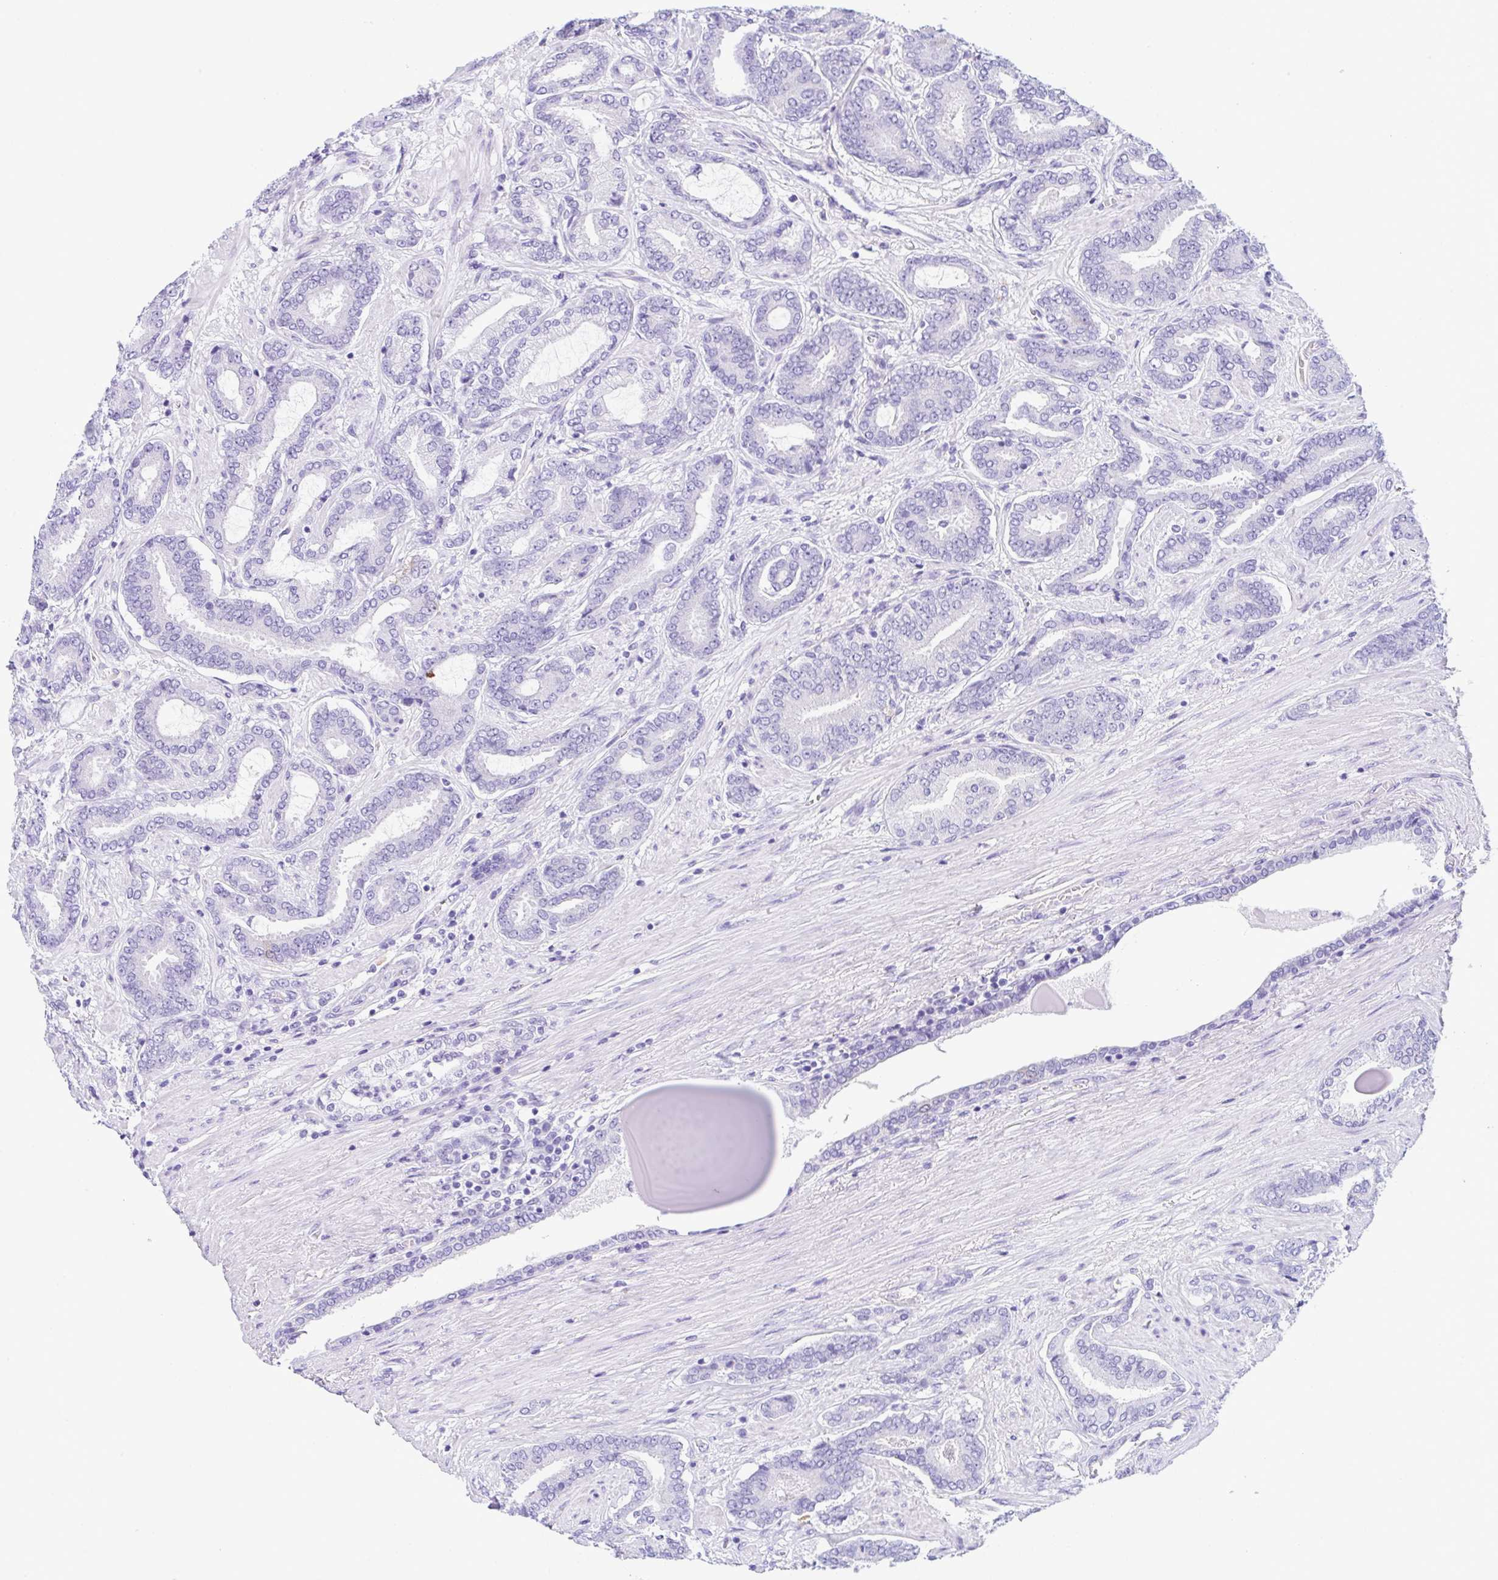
{"staining": {"intensity": "negative", "quantity": "none", "location": "none"}, "tissue": "prostate cancer", "cell_type": "Tumor cells", "image_type": "cancer", "snomed": [{"axis": "morphology", "description": "Adenocarcinoma, High grade"}, {"axis": "topography", "description": "Prostate"}], "caption": "Immunohistochemistry (IHC) image of human adenocarcinoma (high-grade) (prostate) stained for a protein (brown), which displays no expression in tumor cells. The staining is performed using DAB (3,3'-diaminobenzidine) brown chromogen with nuclei counter-stained in using hematoxylin.", "gene": "RRM2", "patient": {"sex": "male", "age": 62}}